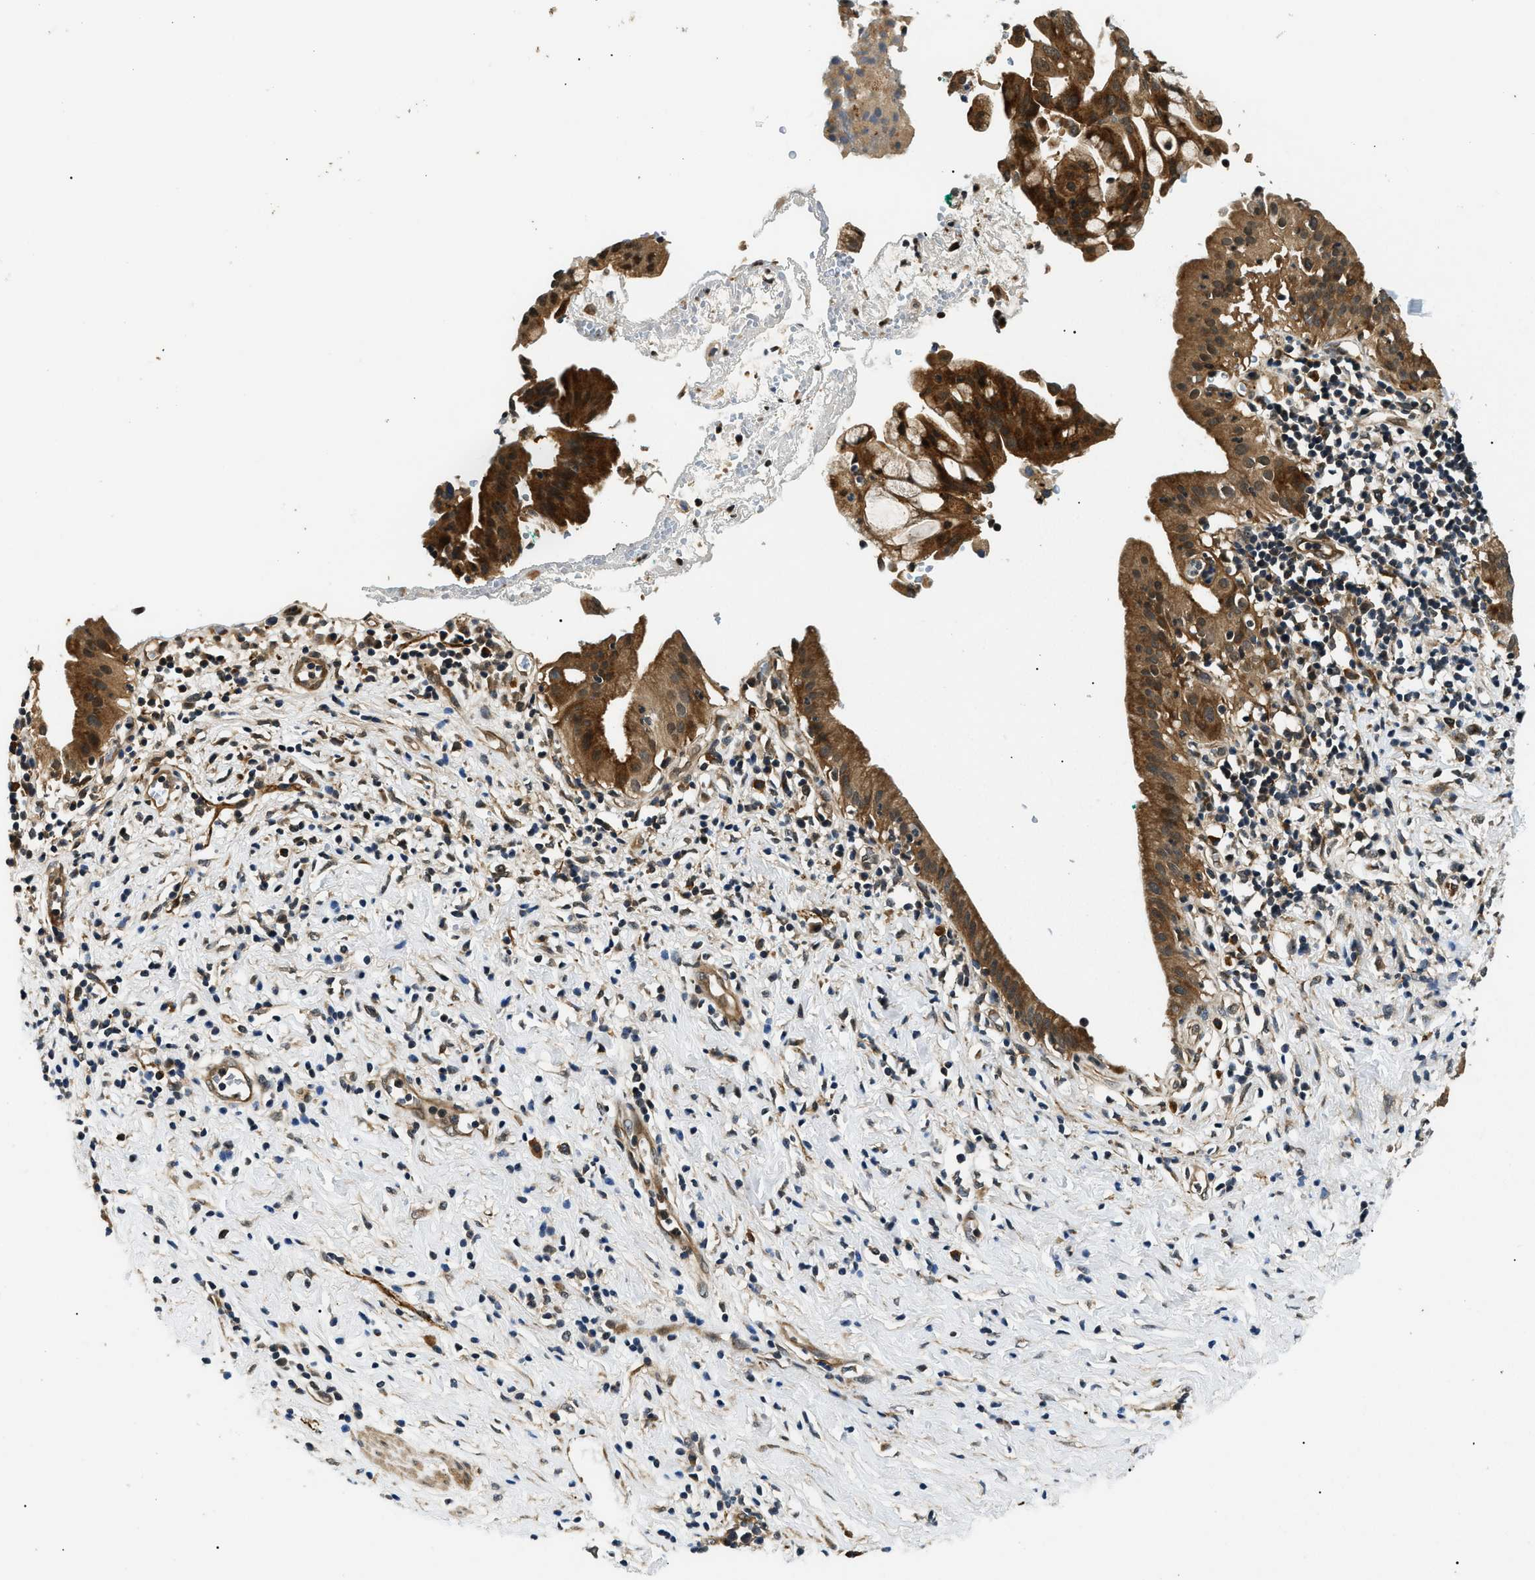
{"staining": {"intensity": "moderate", "quantity": ">75%", "location": "cytoplasmic/membranous"}, "tissue": "pancreatic cancer", "cell_type": "Tumor cells", "image_type": "cancer", "snomed": [{"axis": "morphology", "description": "Adenocarcinoma, NOS"}, {"axis": "morphology", "description": "Adenocarcinoma, metastatic, NOS"}, {"axis": "topography", "description": "Lymph node"}, {"axis": "topography", "description": "Pancreas"}, {"axis": "topography", "description": "Duodenum"}], "caption": "Protein staining by IHC demonstrates moderate cytoplasmic/membranous expression in approximately >75% of tumor cells in metastatic adenocarcinoma (pancreatic). (IHC, brightfield microscopy, high magnification).", "gene": "ATP6AP1", "patient": {"sex": "female", "age": 64}}